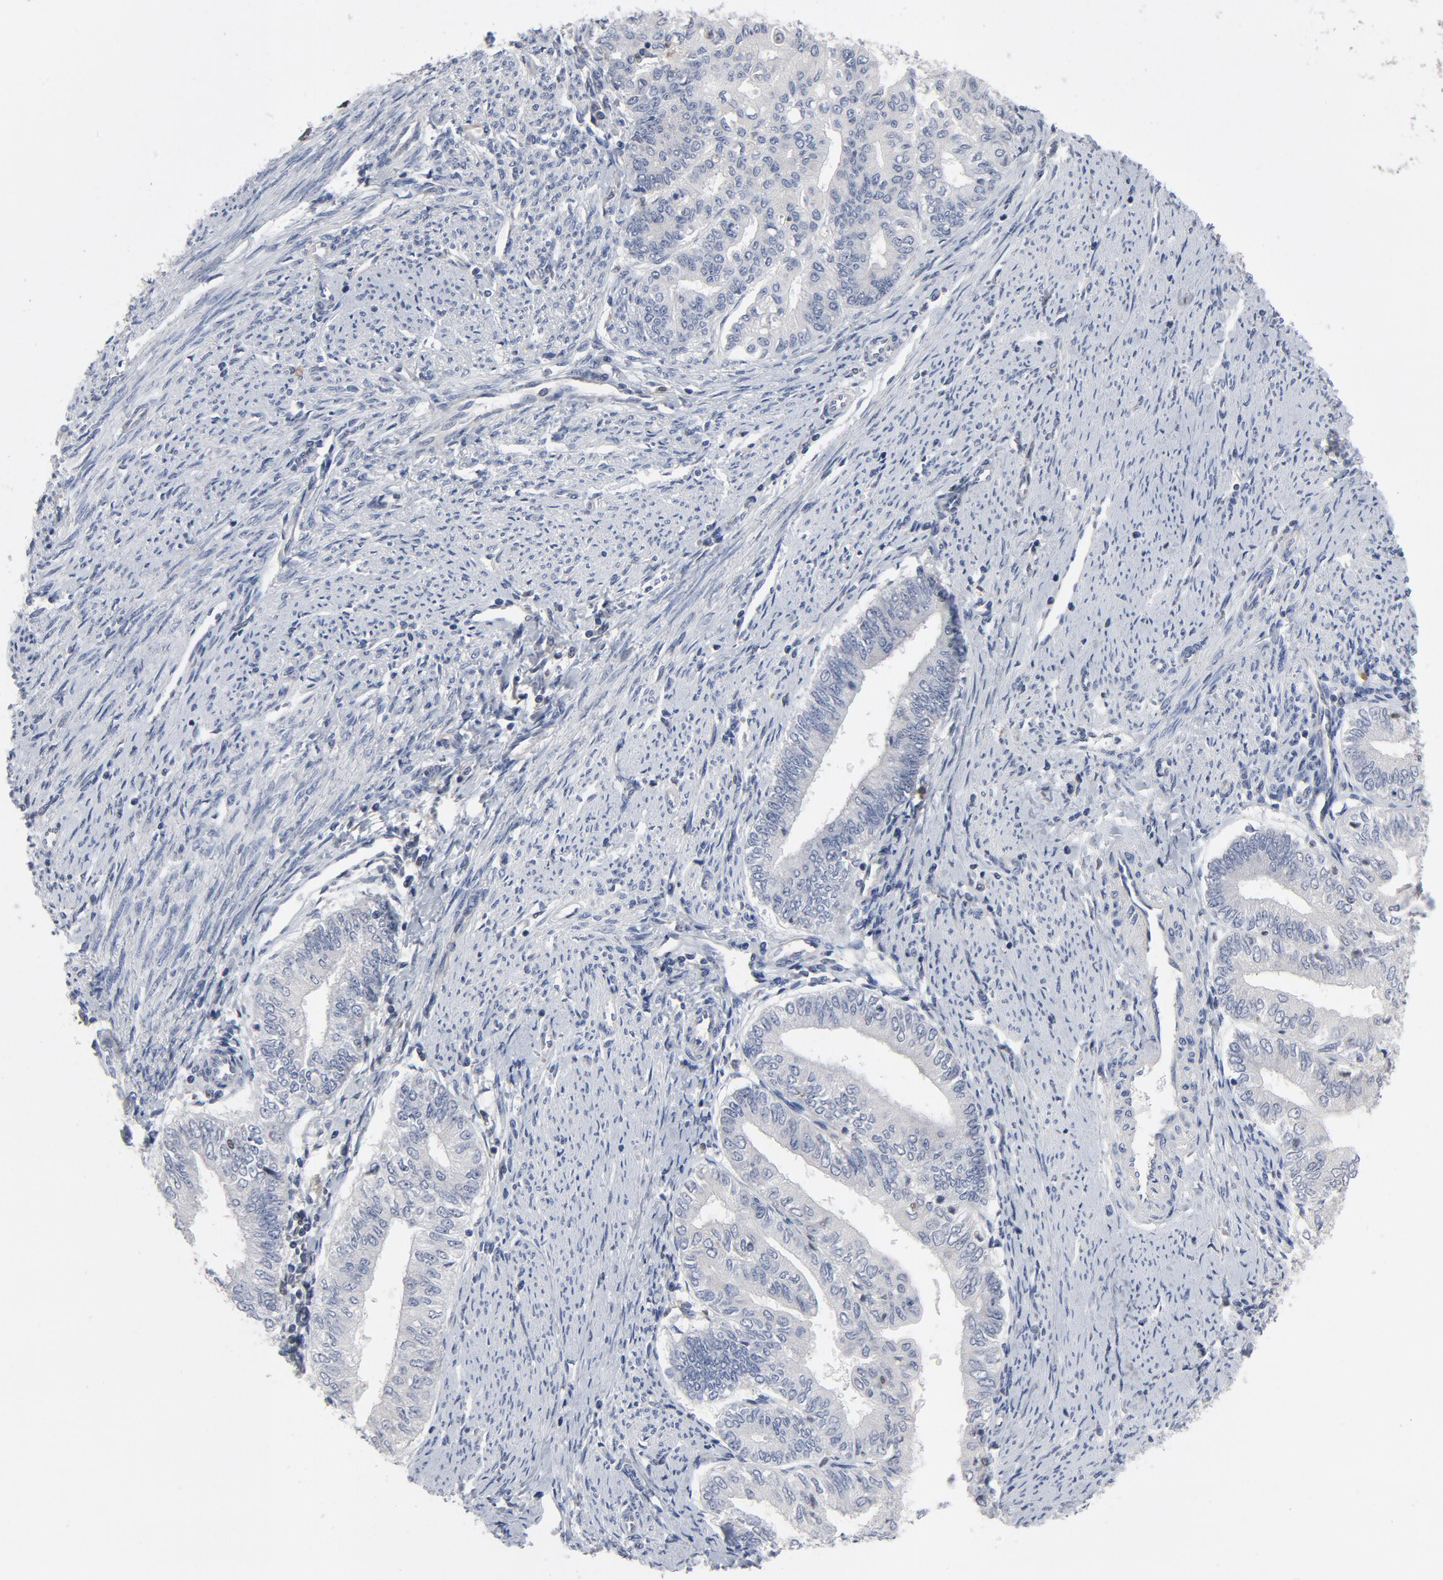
{"staining": {"intensity": "negative", "quantity": "none", "location": "none"}, "tissue": "endometrial cancer", "cell_type": "Tumor cells", "image_type": "cancer", "snomed": [{"axis": "morphology", "description": "Adenocarcinoma, NOS"}, {"axis": "topography", "description": "Endometrium"}], "caption": "Endometrial adenocarcinoma was stained to show a protein in brown. There is no significant expression in tumor cells. Nuclei are stained in blue.", "gene": "NFKB1", "patient": {"sex": "female", "age": 66}}